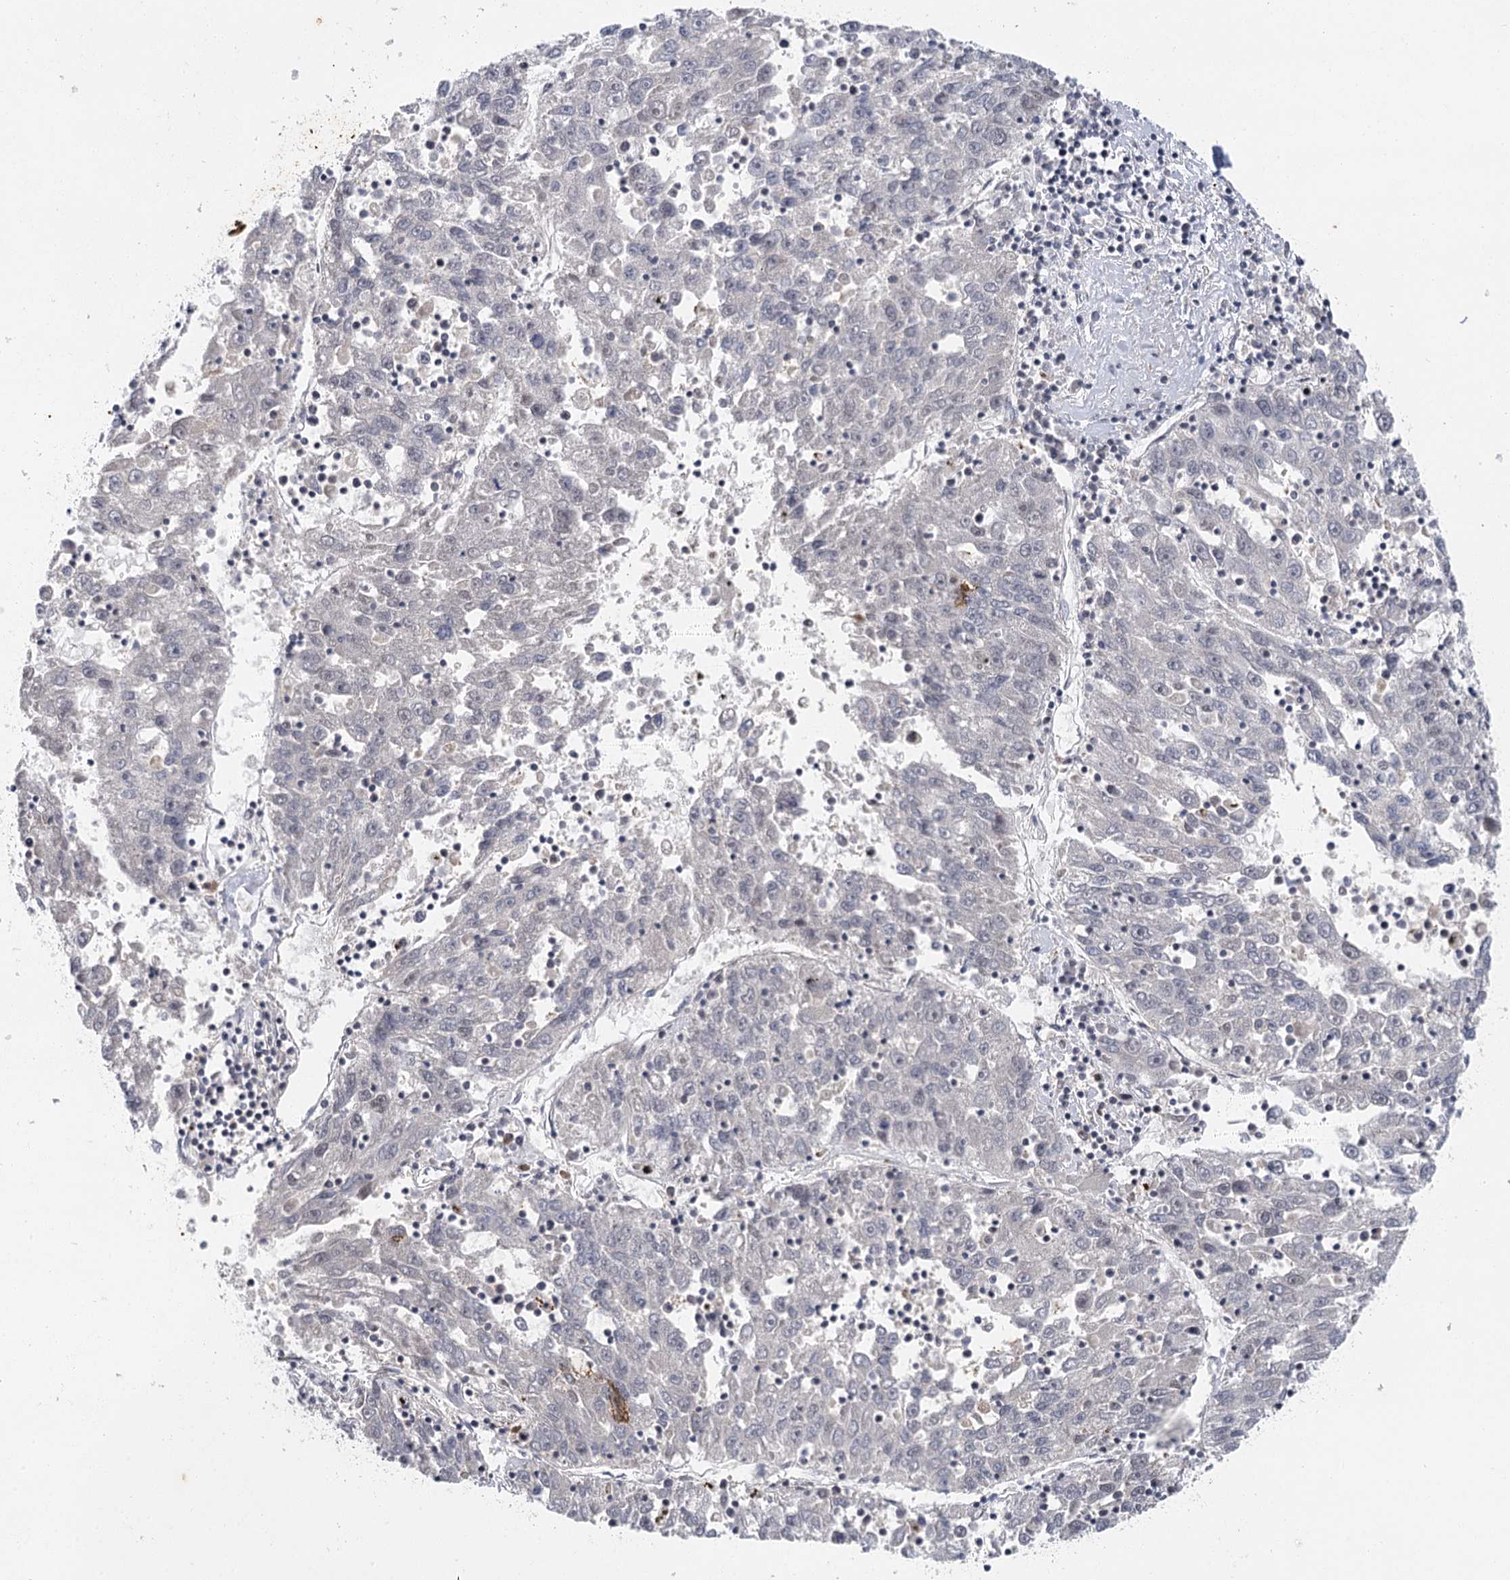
{"staining": {"intensity": "negative", "quantity": "none", "location": "none"}, "tissue": "liver cancer", "cell_type": "Tumor cells", "image_type": "cancer", "snomed": [{"axis": "morphology", "description": "Carcinoma, Hepatocellular, NOS"}, {"axis": "topography", "description": "Liver"}], "caption": "Protein analysis of liver cancer (hepatocellular carcinoma) reveals no significant staining in tumor cells.", "gene": "IL11RA", "patient": {"sex": "male", "age": 49}}